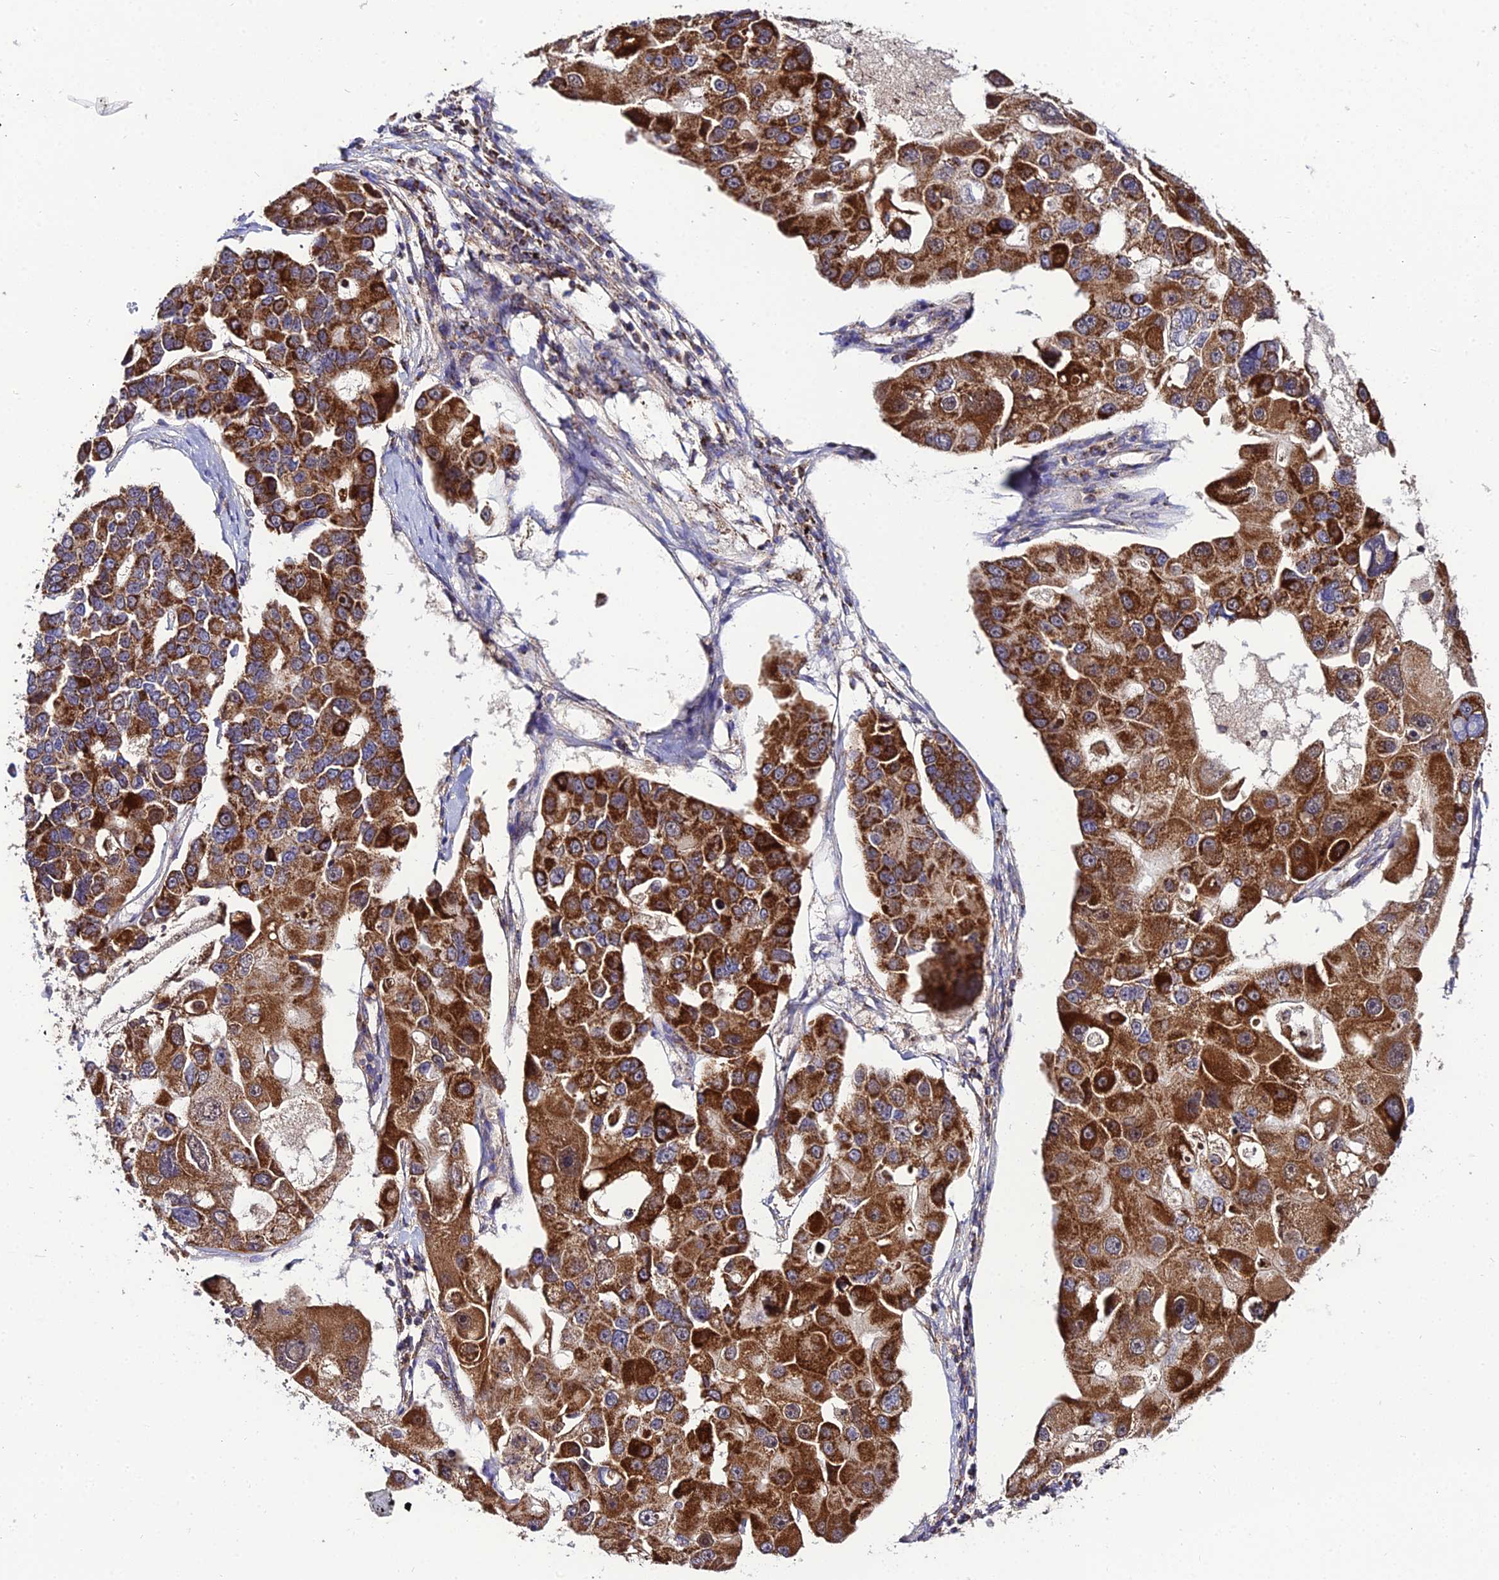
{"staining": {"intensity": "strong", "quantity": ">75%", "location": "cytoplasmic/membranous"}, "tissue": "lung cancer", "cell_type": "Tumor cells", "image_type": "cancer", "snomed": [{"axis": "morphology", "description": "Adenocarcinoma, NOS"}, {"axis": "topography", "description": "Lung"}], "caption": "Immunohistochemical staining of lung cancer (adenocarcinoma) displays high levels of strong cytoplasmic/membranous protein positivity in approximately >75% of tumor cells.", "gene": "PSMD2", "patient": {"sex": "female", "age": 54}}